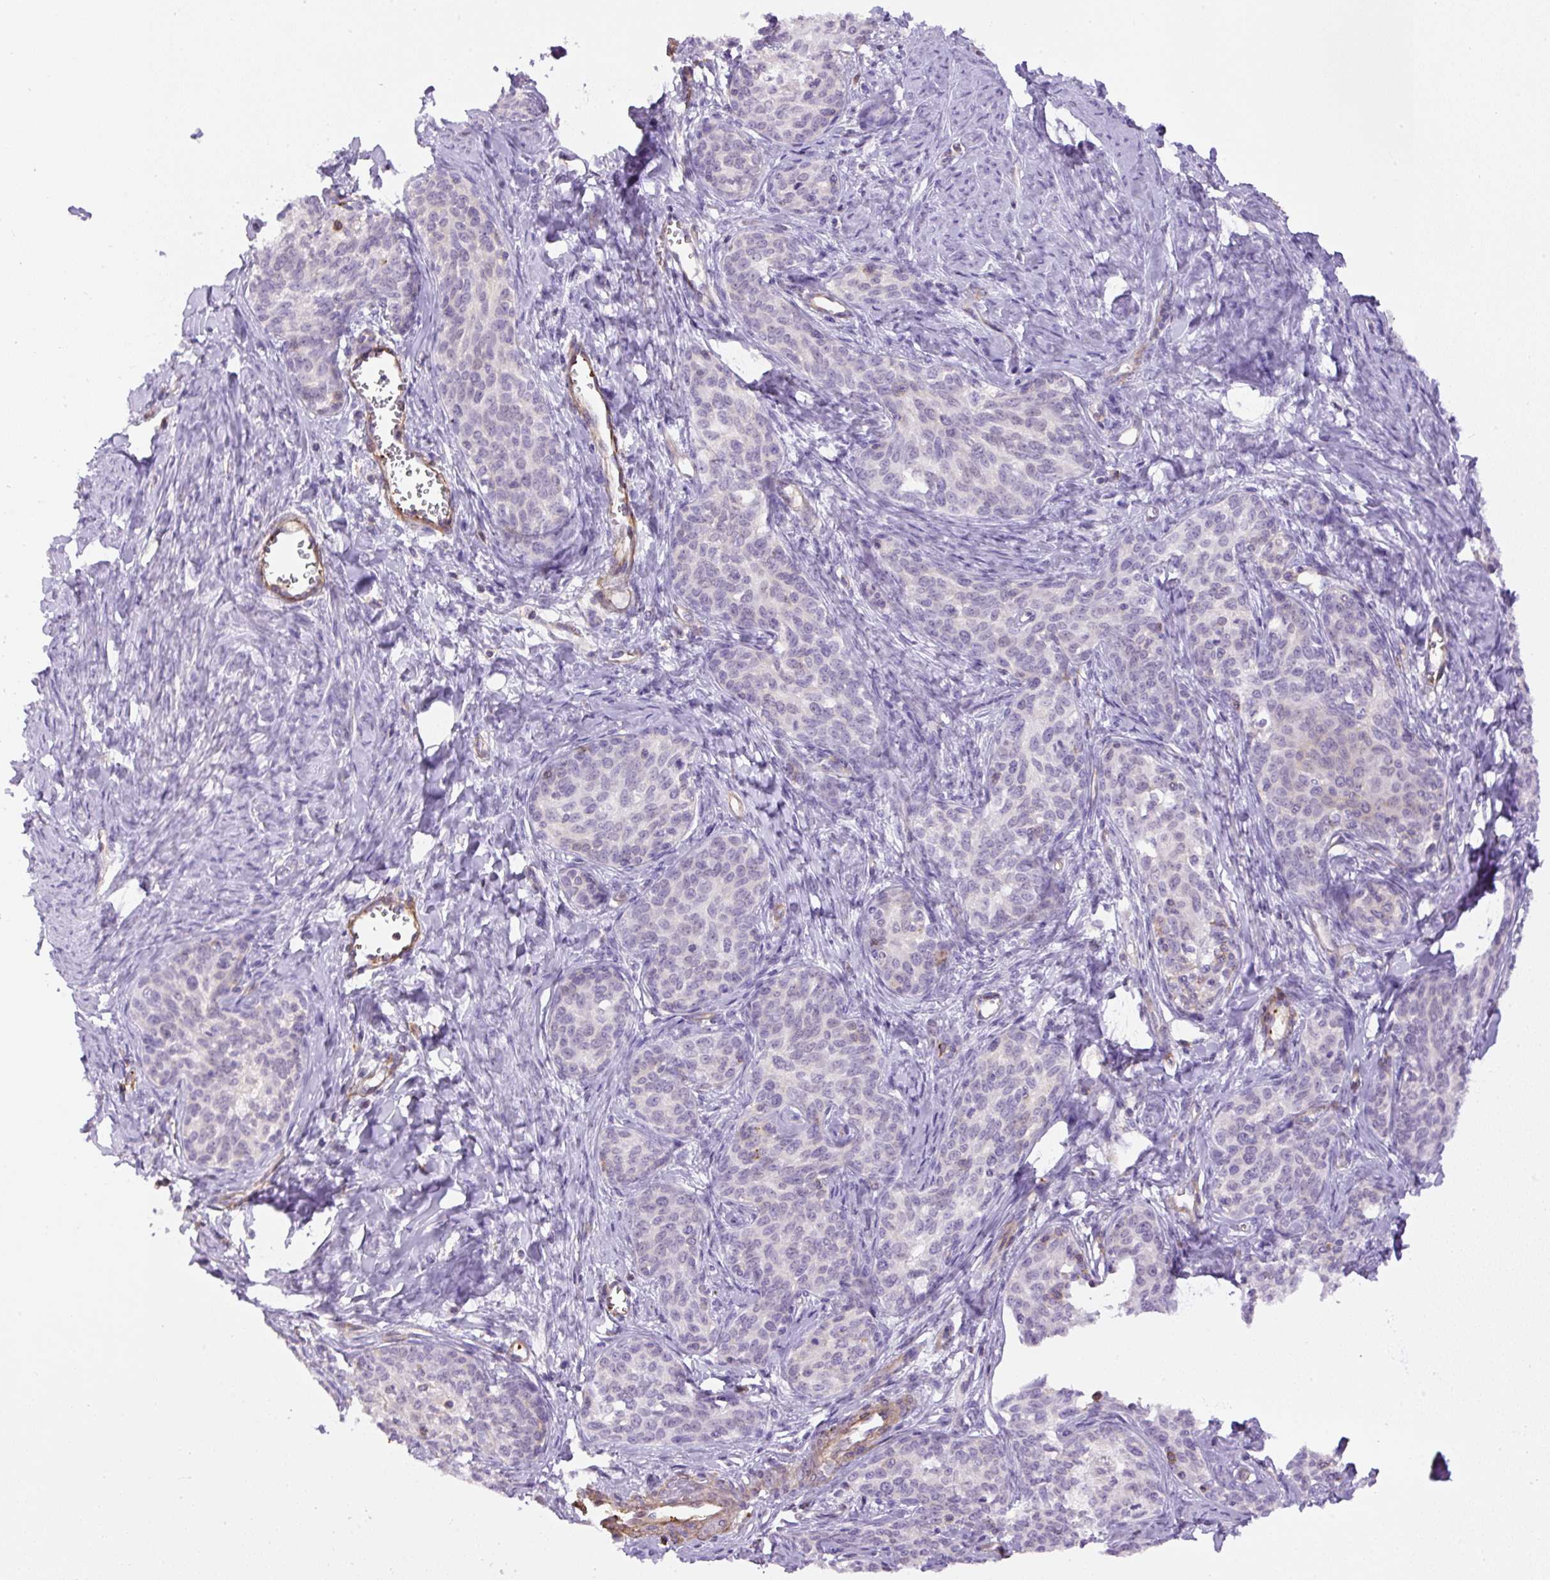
{"staining": {"intensity": "negative", "quantity": "none", "location": "none"}, "tissue": "cervical cancer", "cell_type": "Tumor cells", "image_type": "cancer", "snomed": [{"axis": "morphology", "description": "Squamous cell carcinoma, NOS"}, {"axis": "morphology", "description": "Adenocarcinoma, NOS"}, {"axis": "topography", "description": "Cervix"}], "caption": "Cervical squamous cell carcinoma stained for a protein using IHC demonstrates no expression tumor cells.", "gene": "B3GALT5", "patient": {"sex": "female", "age": 52}}